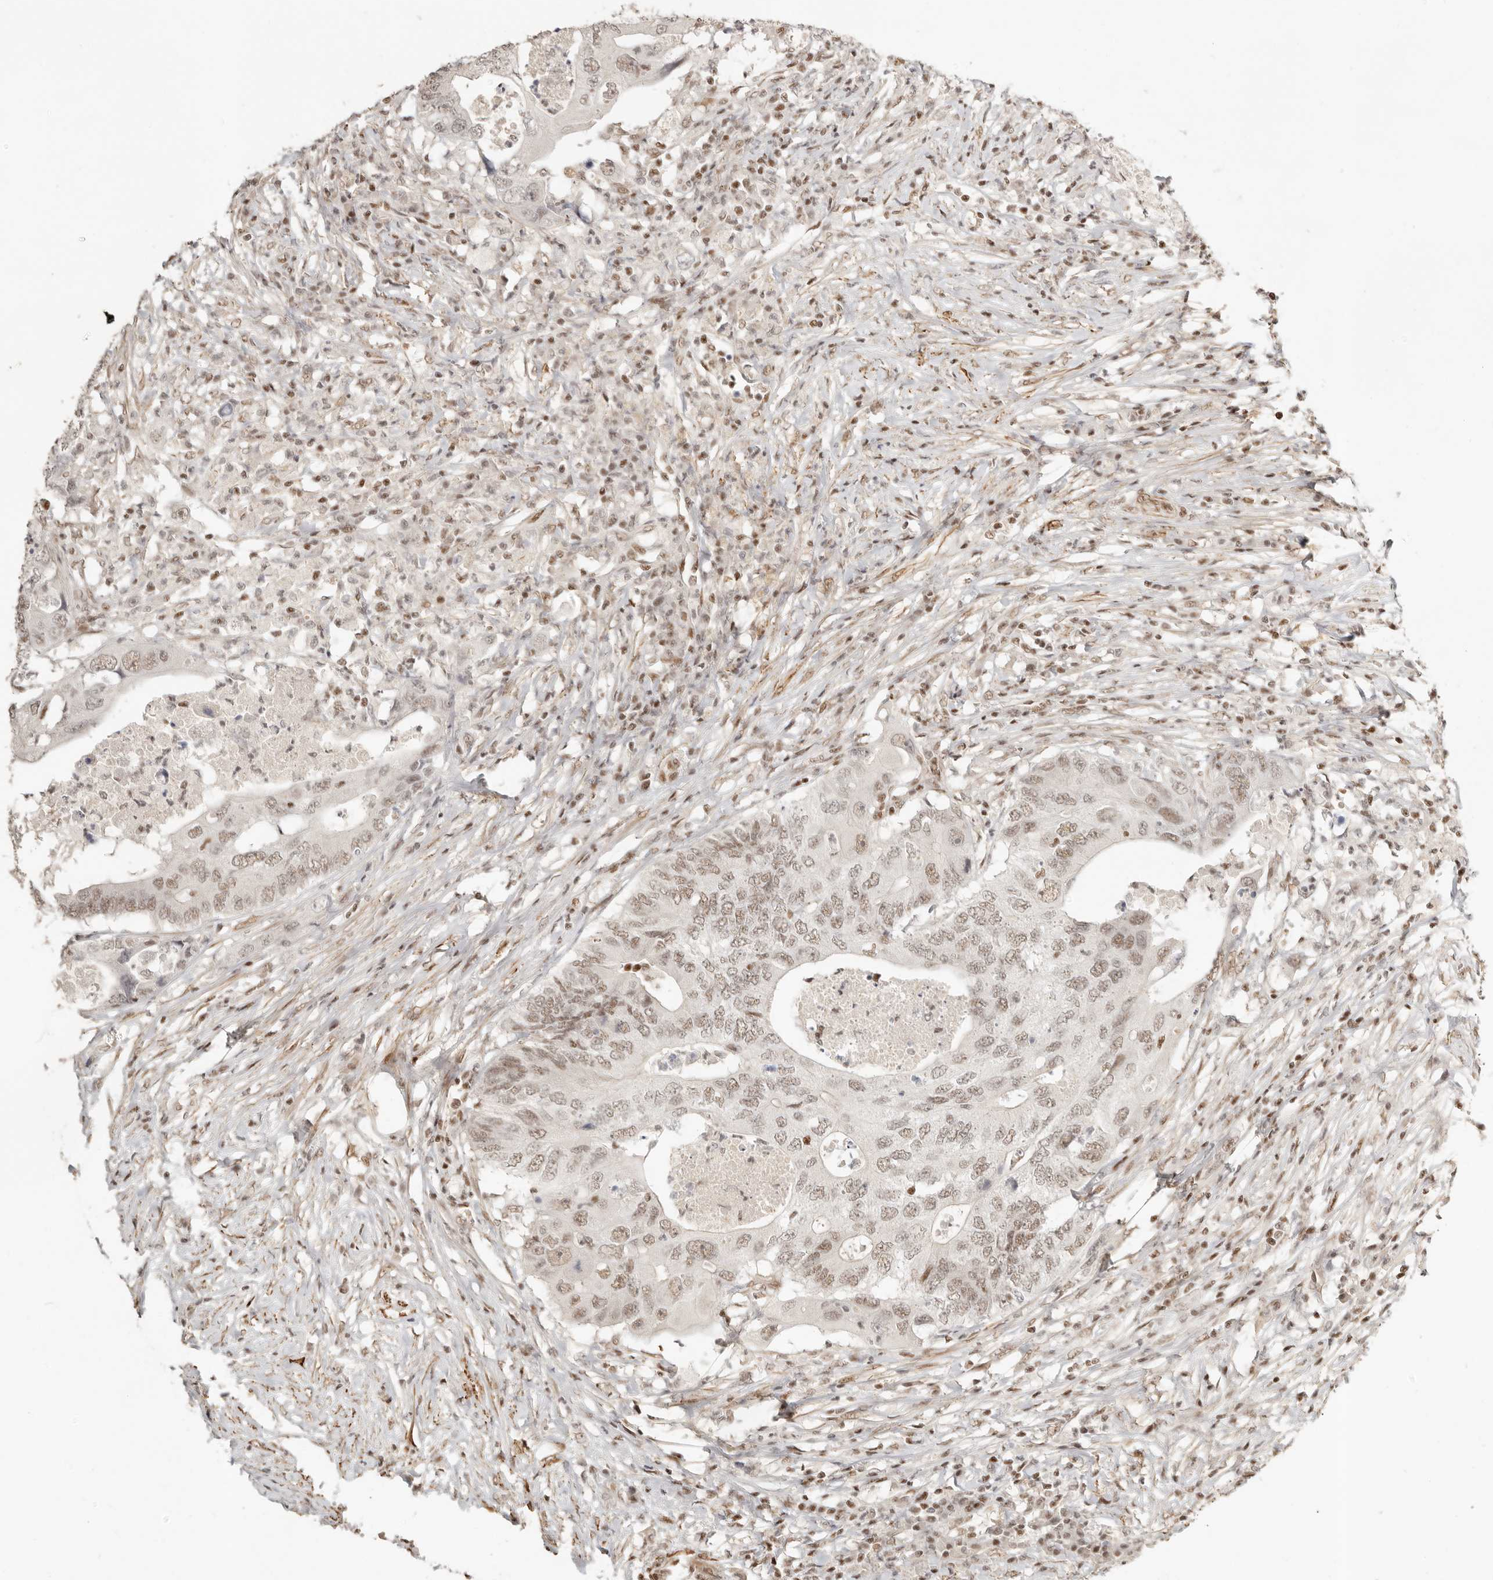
{"staining": {"intensity": "weak", "quantity": ">75%", "location": "nuclear"}, "tissue": "colorectal cancer", "cell_type": "Tumor cells", "image_type": "cancer", "snomed": [{"axis": "morphology", "description": "Adenocarcinoma, NOS"}, {"axis": "topography", "description": "Colon"}], "caption": "Adenocarcinoma (colorectal) stained for a protein shows weak nuclear positivity in tumor cells.", "gene": "GABPA", "patient": {"sex": "male", "age": 71}}